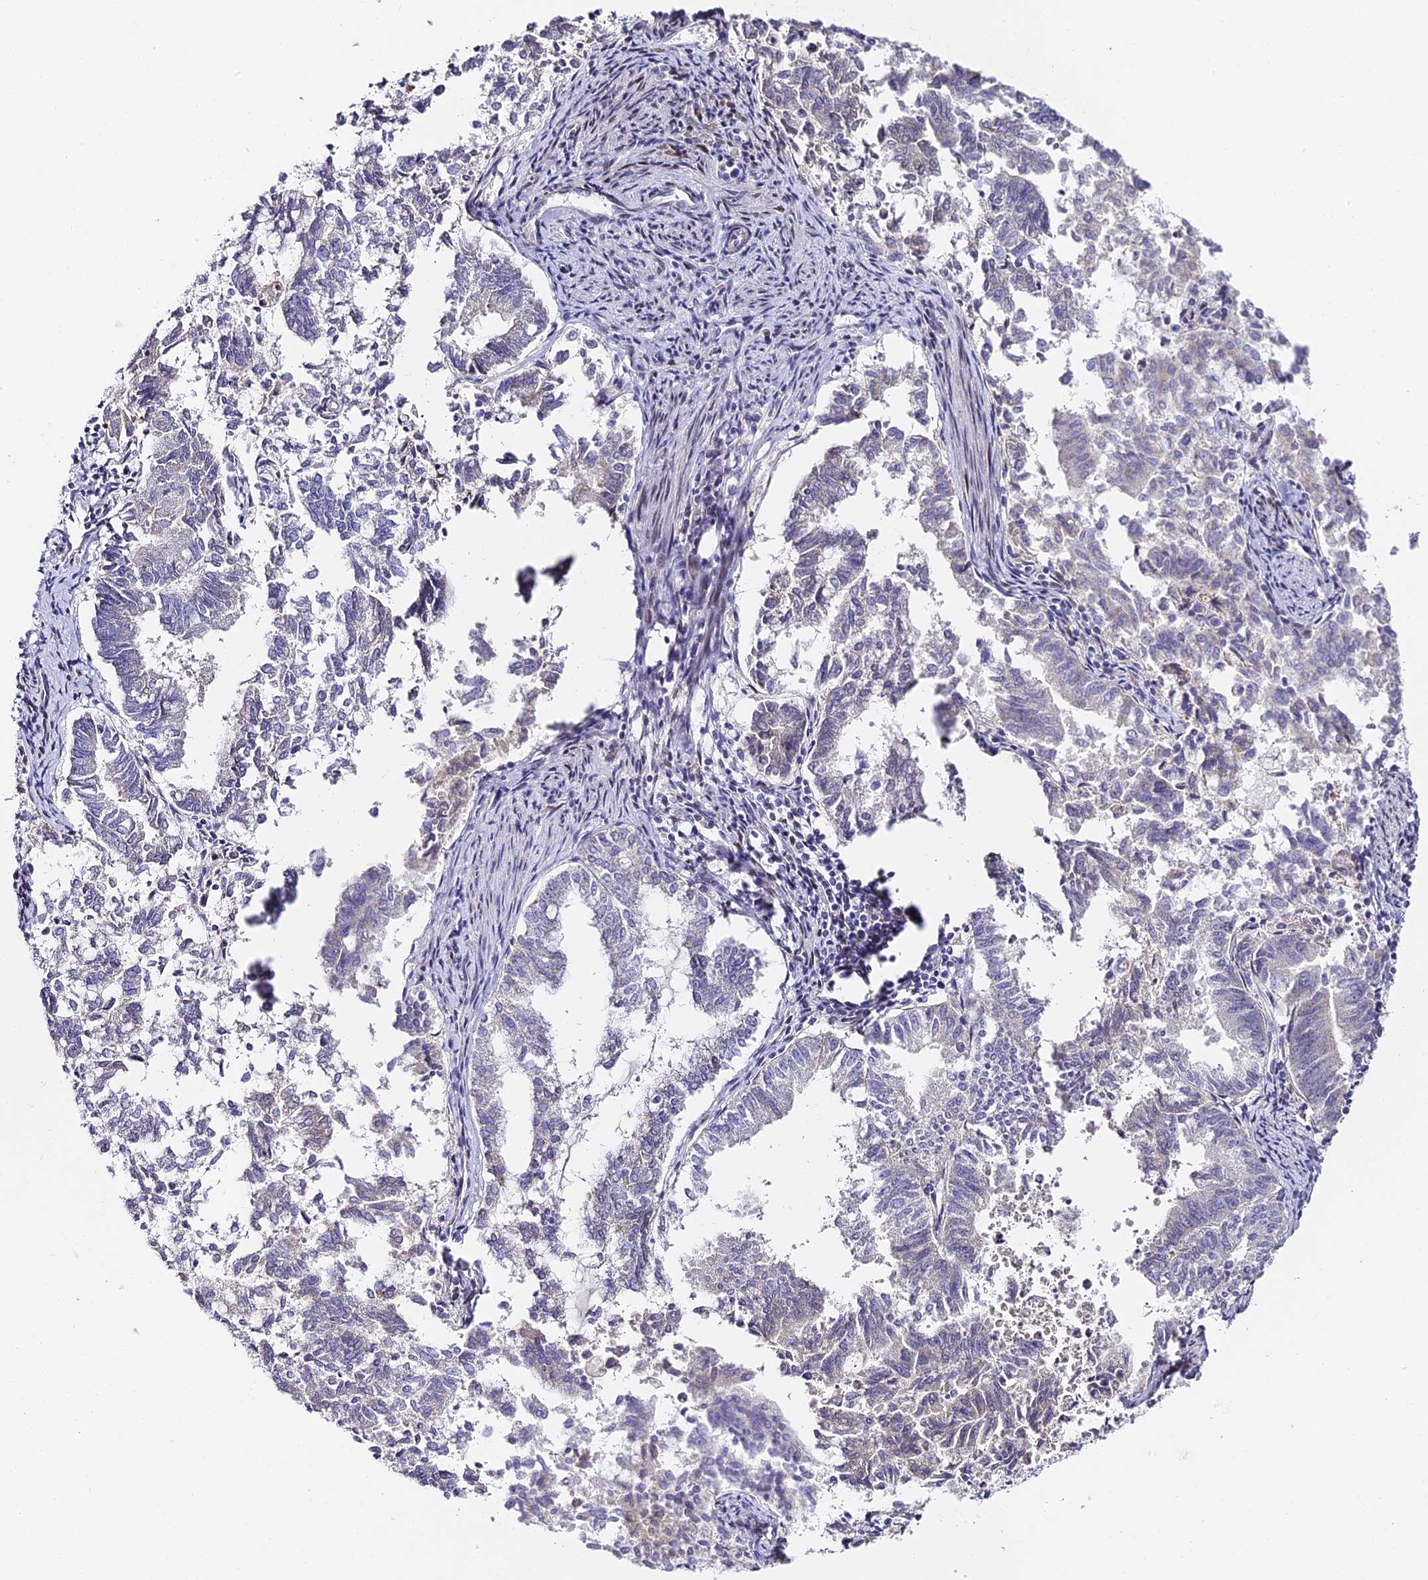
{"staining": {"intensity": "negative", "quantity": "none", "location": "none"}, "tissue": "endometrial cancer", "cell_type": "Tumor cells", "image_type": "cancer", "snomed": [{"axis": "morphology", "description": "Adenocarcinoma, NOS"}, {"axis": "topography", "description": "Endometrium"}], "caption": "Immunohistochemistry micrograph of neoplastic tissue: endometrial cancer stained with DAB (3,3'-diaminobenzidine) shows no significant protein positivity in tumor cells.", "gene": "SERP1", "patient": {"sex": "female", "age": 79}}